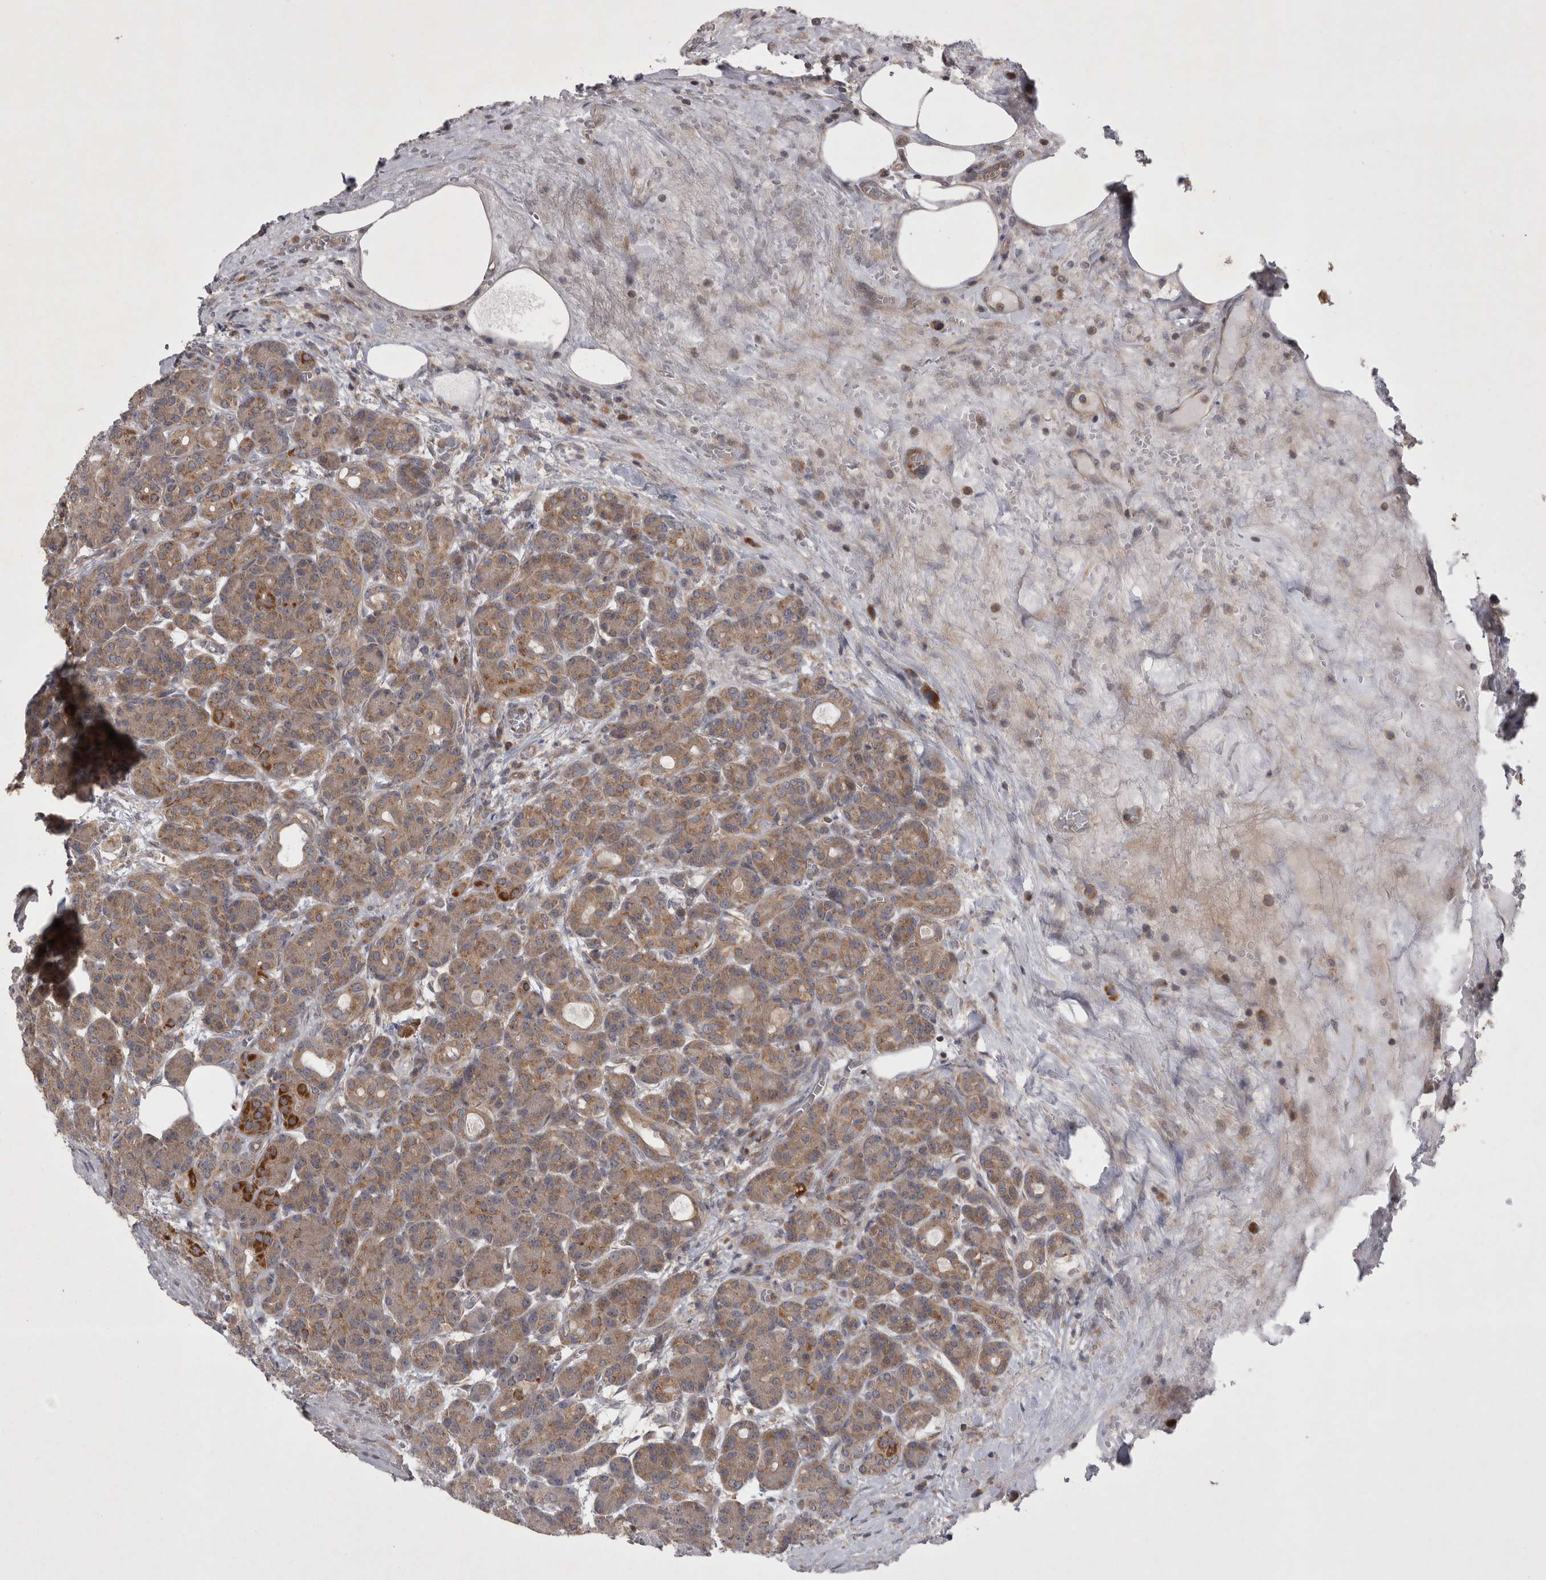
{"staining": {"intensity": "moderate", "quantity": ">75%", "location": "cytoplasmic/membranous"}, "tissue": "pancreas", "cell_type": "Exocrine glandular cells", "image_type": "normal", "snomed": [{"axis": "morphology", "description": "Normal tissue, NOS"}, {"axis": "topography", "description": "Pancreas"}], "caption": "Moderate cytoplasmic/membranous staining is appreciated in about >75% of exocrine glandular cells in benign pancreas. (IHC, brightfield microscopy, high magnification).", "gene": "TSPOAP1", "patient": {"sex": "male", "age": 63}}